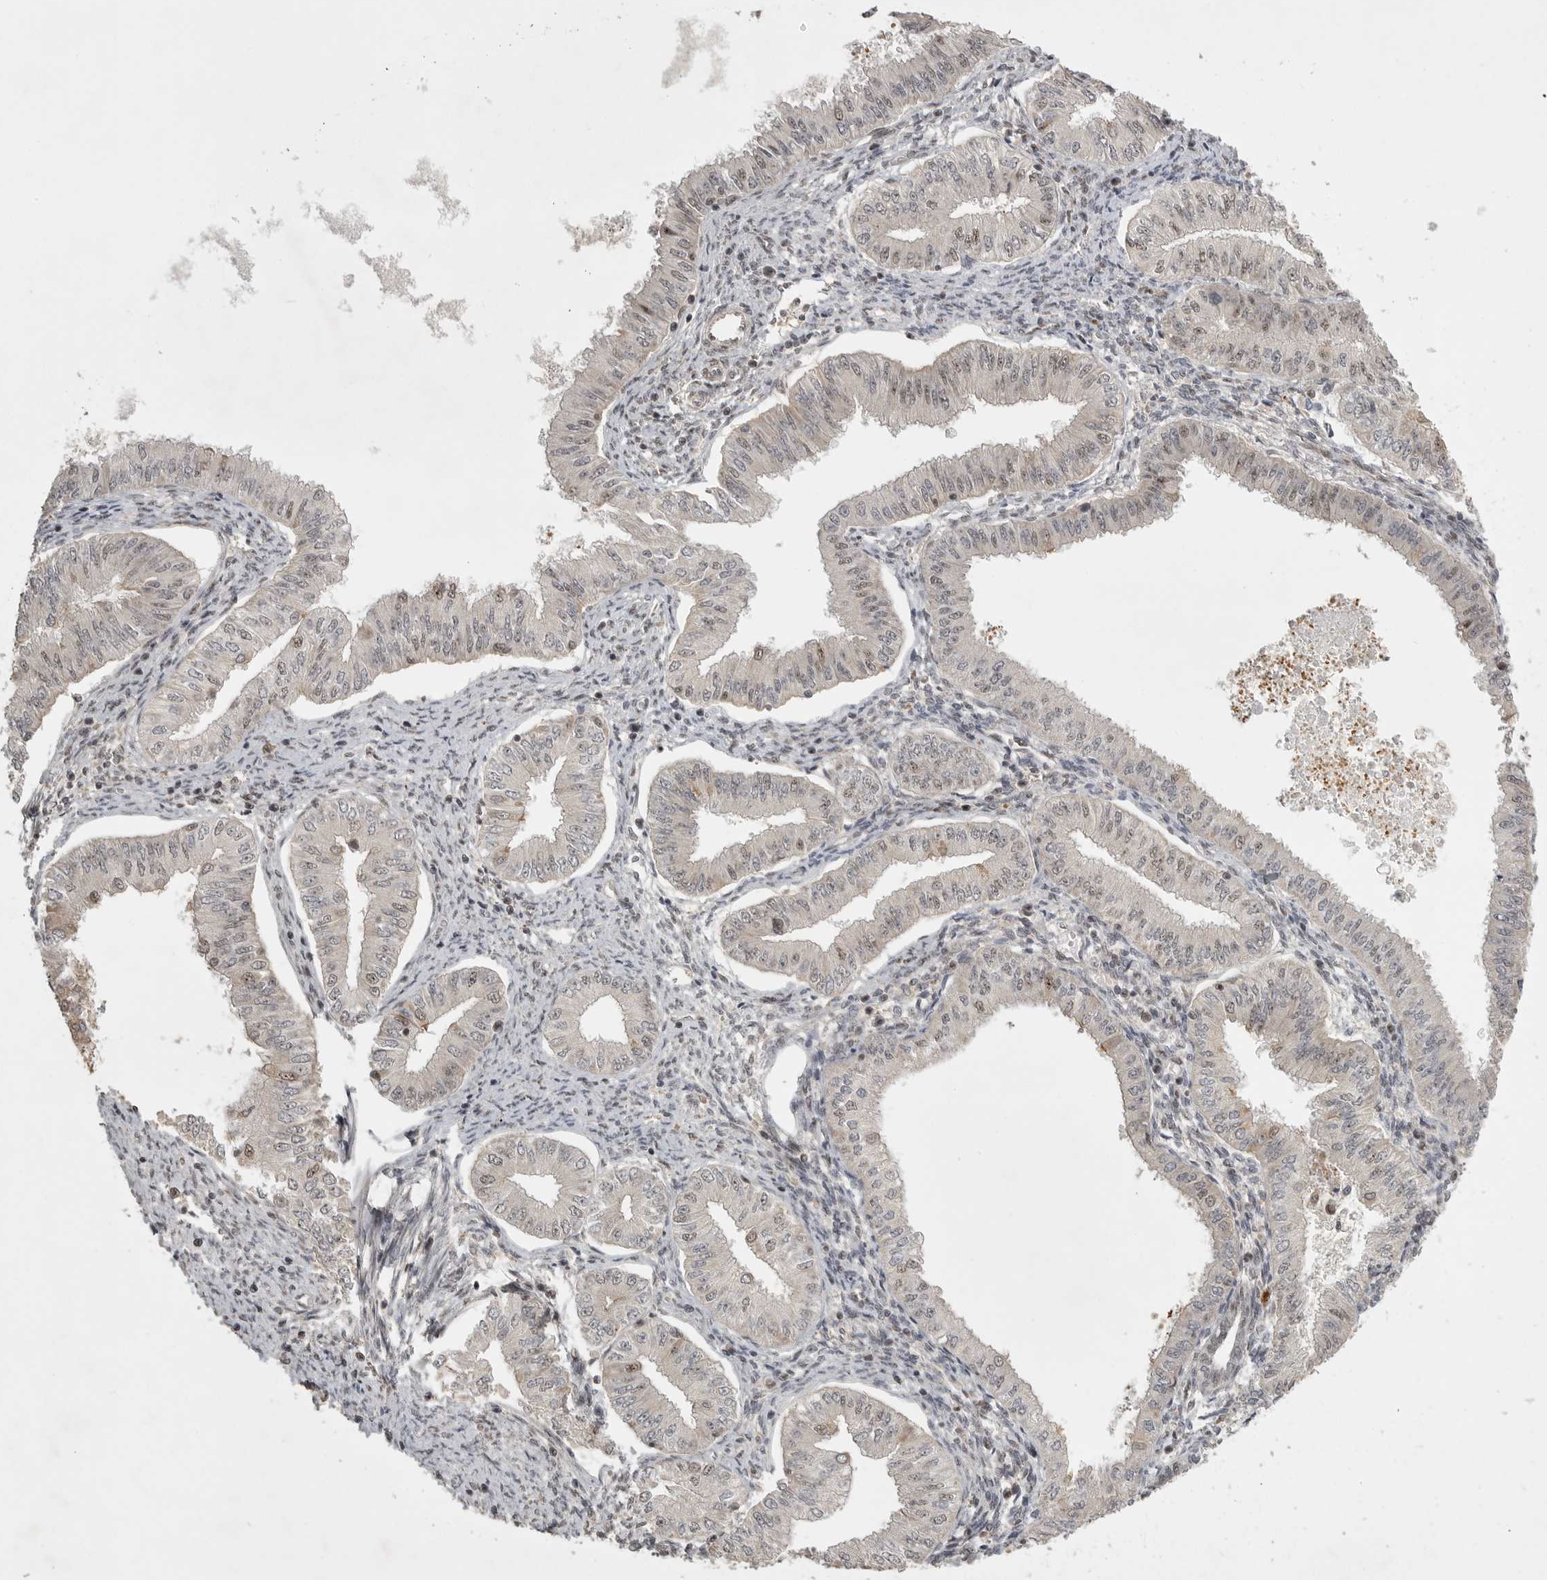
{"staining": {"intensity": "weak", "quantity": "<25%", "location": "nuclear"}, "tissue": "endometrial cancer", "cell_type": "Tumor cells", "image_type": "cancer", "snomed": [{"axis": "morphology", "description": "Normal tissue, NOS"}, {"axis": "morphology", "description": "Adenocarcinoma, NOS"}, {"axis": "topography", "description": "Endometrium"}], "caption": "The IHC image has no significant positivity in tumor cells of endometrial cancer (adenocarcinoma) tissue. The staining was performed using DAB (3,3'-diaminobenzidine) to visualize the protein expression in brown, while the nuclei were stained in blue with hematoxylin (Magnification: 20x).", "gene": "POMP", "patient": {"sex": "female", "age": 53}}